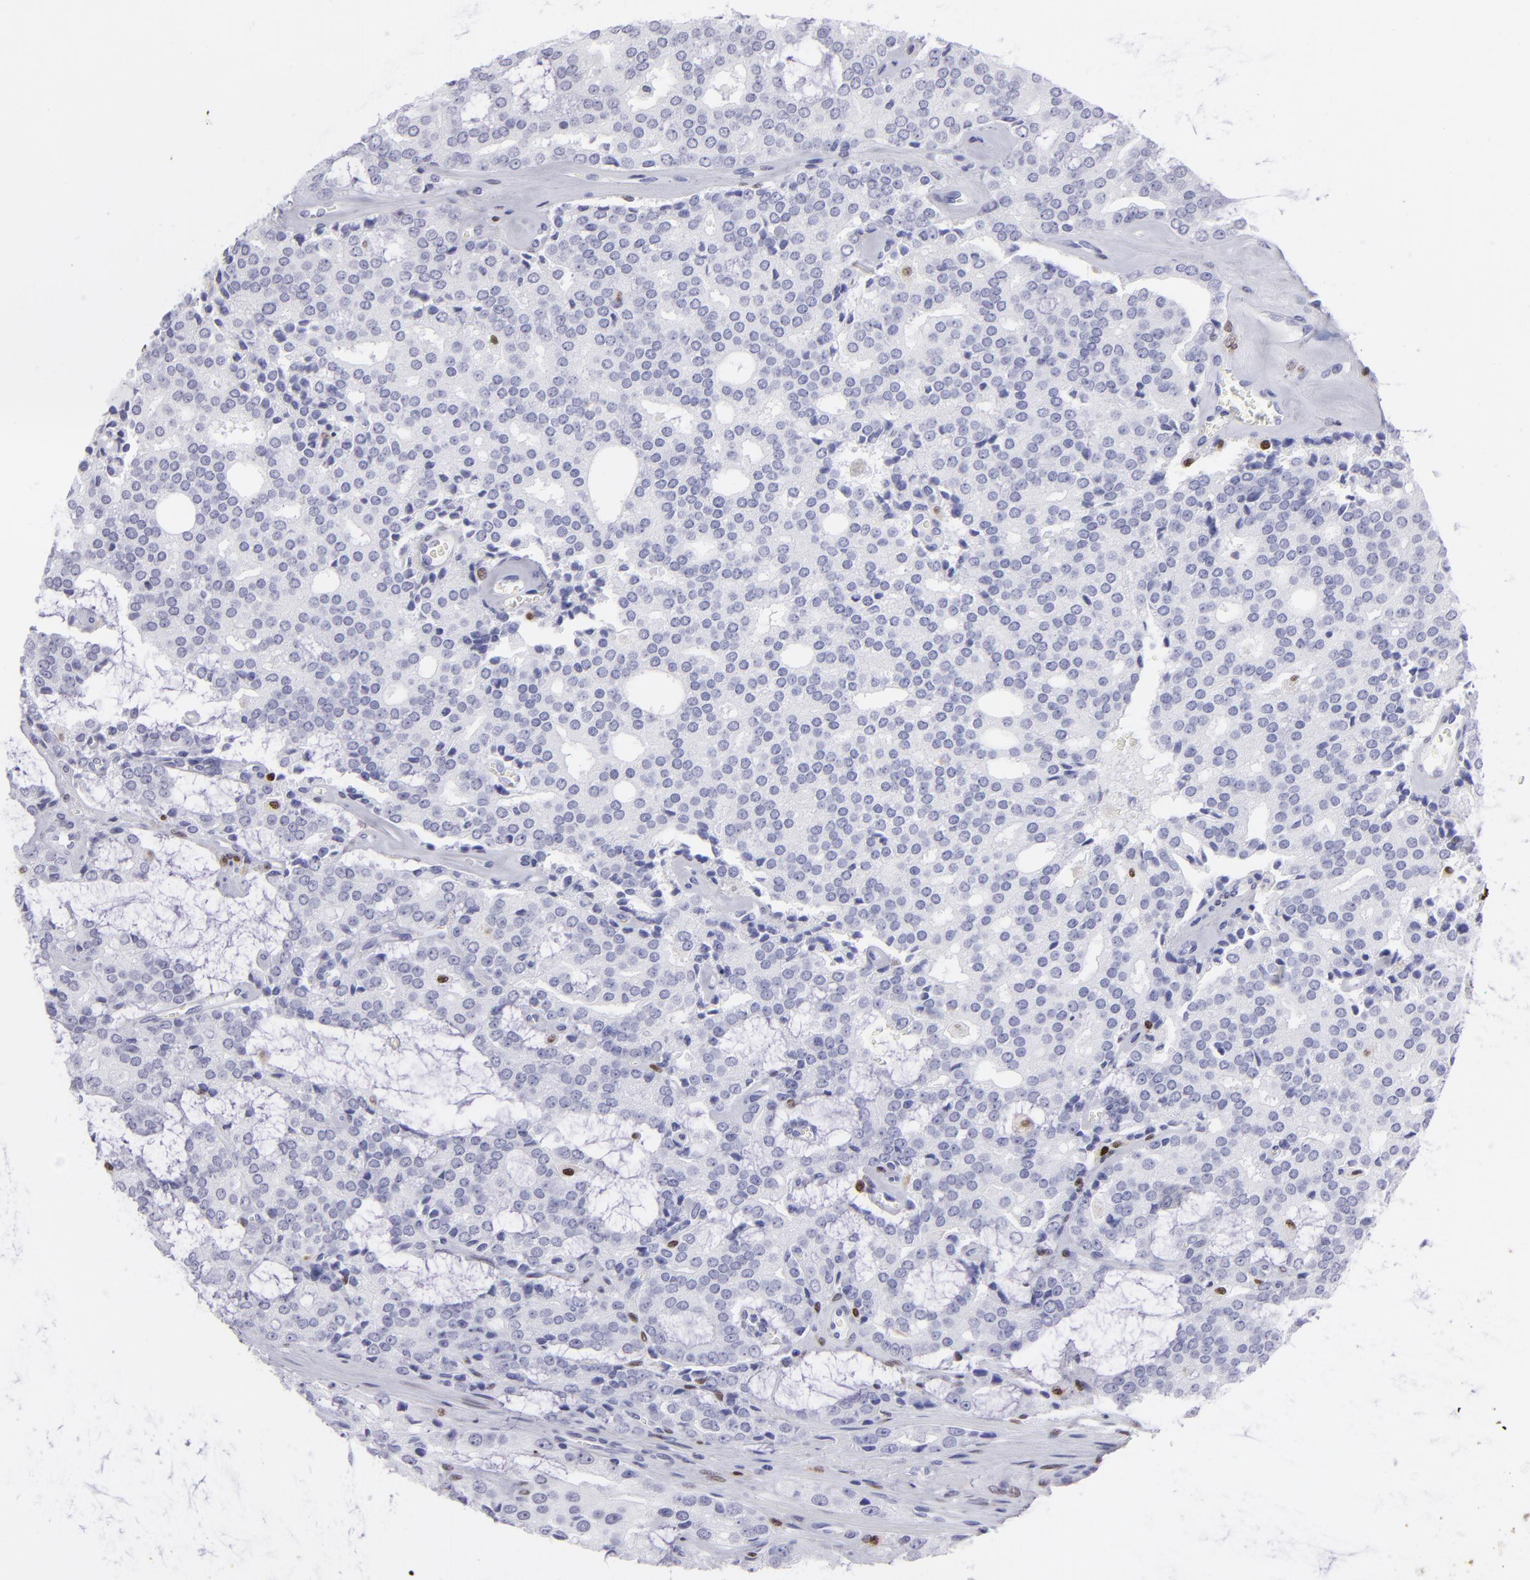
{"staining": {"intensity": "negative", "quantity": "none", "location": "none"}, "tissue": "prostate cancer", "cell_type": "Tumor cells", "image_type": "cancer", "snomed": [{"axis": "morphology", "description": "Adenocarcinoma, High grade"}, {"axis": "topography", "description": "Prostate"}], "caption": "The micrograph demonstrates no staining of tumor cells in prostate high-grade adenocarcinoma. (Immunohistochemistry, brightfield microscopy, high magnification).", "gene": "MITF", "patient": {"sex": "male", "age": 67}}